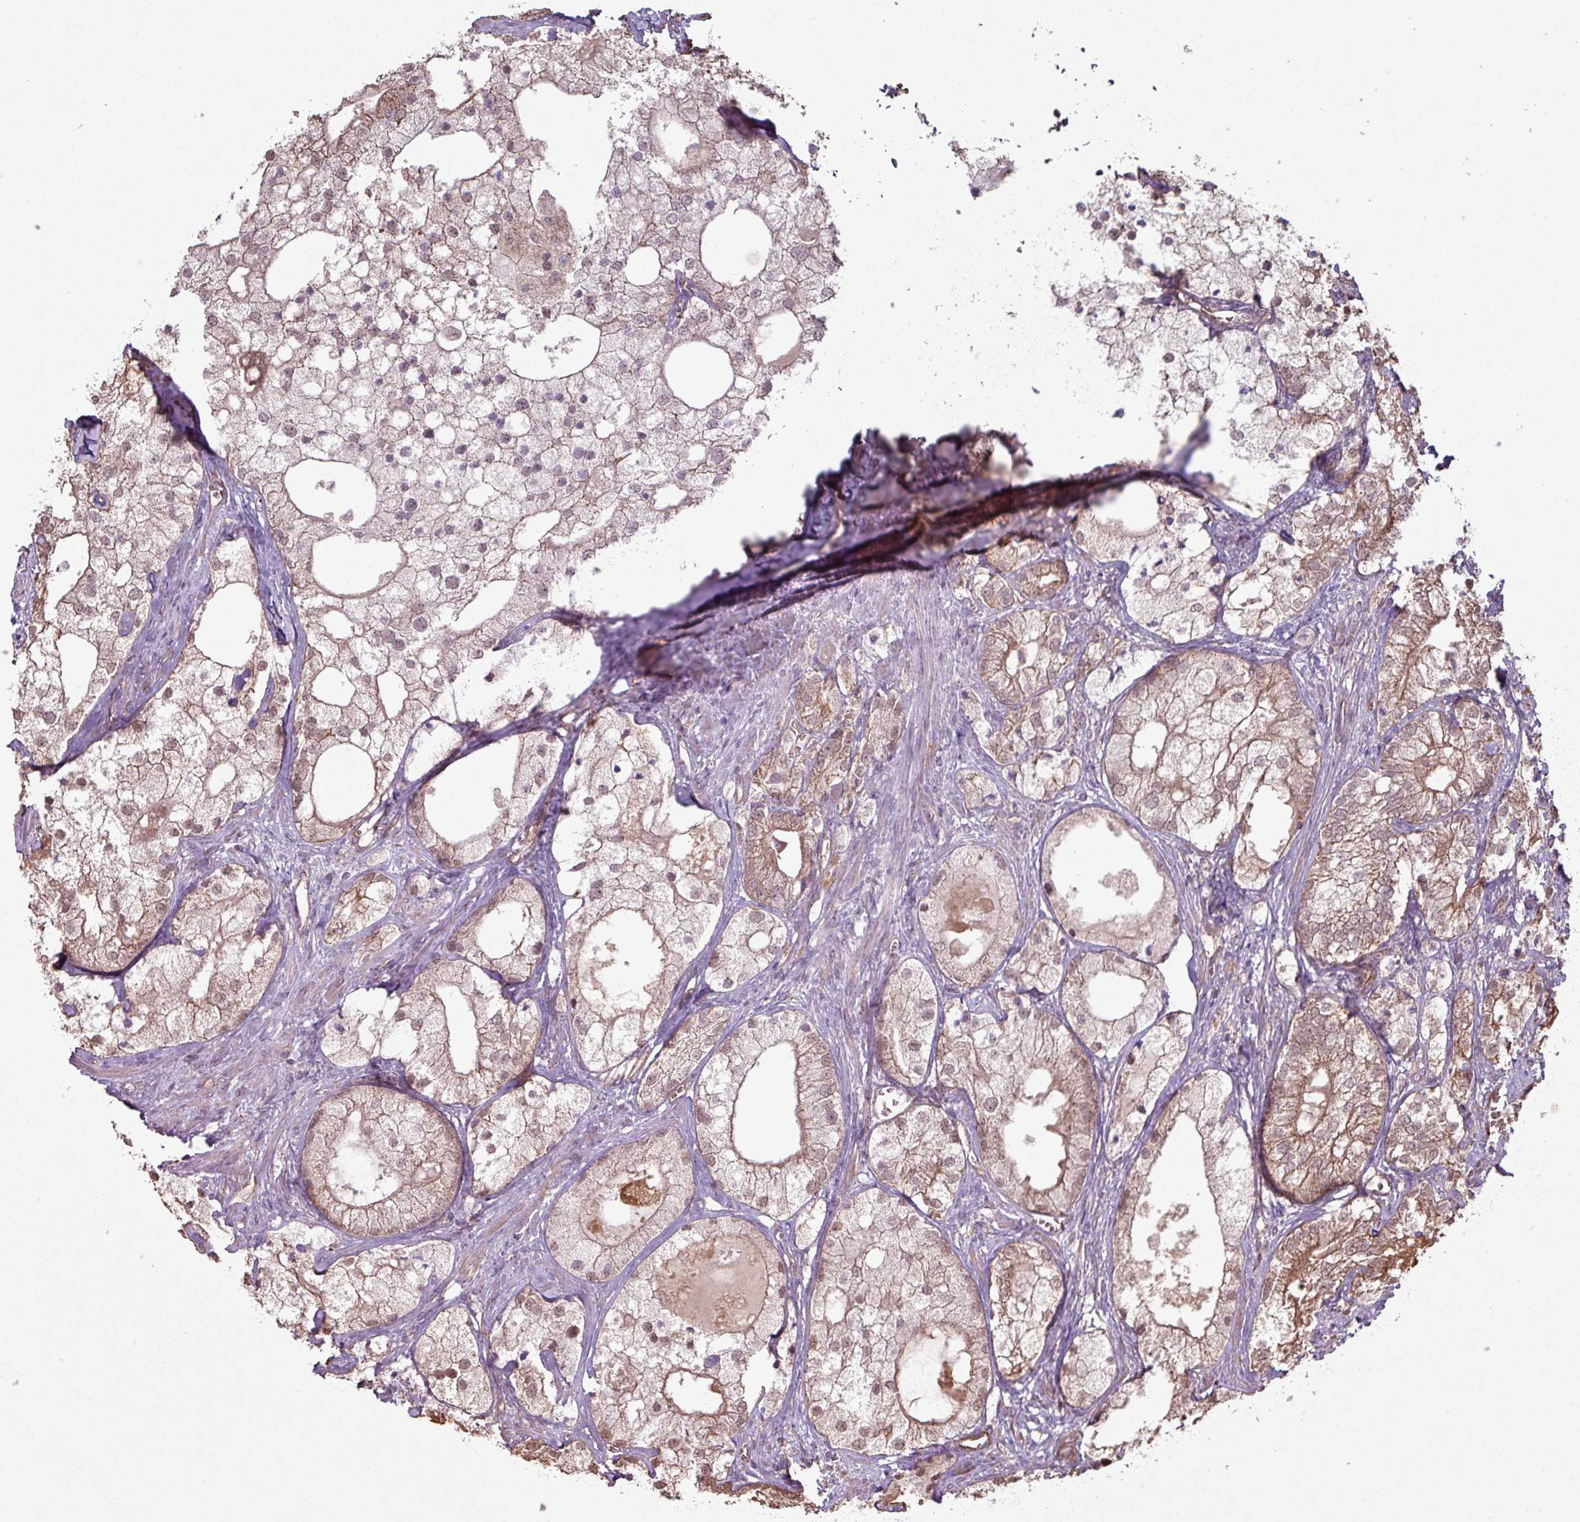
{"staining": {"intensity": "weak", "quantity": ">75%", "location": "cytoplasmic/membranous"}, "tissue": "prostate cancer", "cell_type": "Tumor cells", "image_type": "cancer", "snomed": [{"axis": "morphology", "description": "Adenocarcinoma, Low grade"}, {"axis": "topography", "description": "Prostate"}], "caption": "Prostate cancer (low-grade adenocarcinoma) tissue exhibits weak cytoplasmic/membranous staining in about >75% of tumor cells, visualized by immunohistochemistry.", "gene": "NHSL2", "patient": {"sex": "male", "age": 69}}